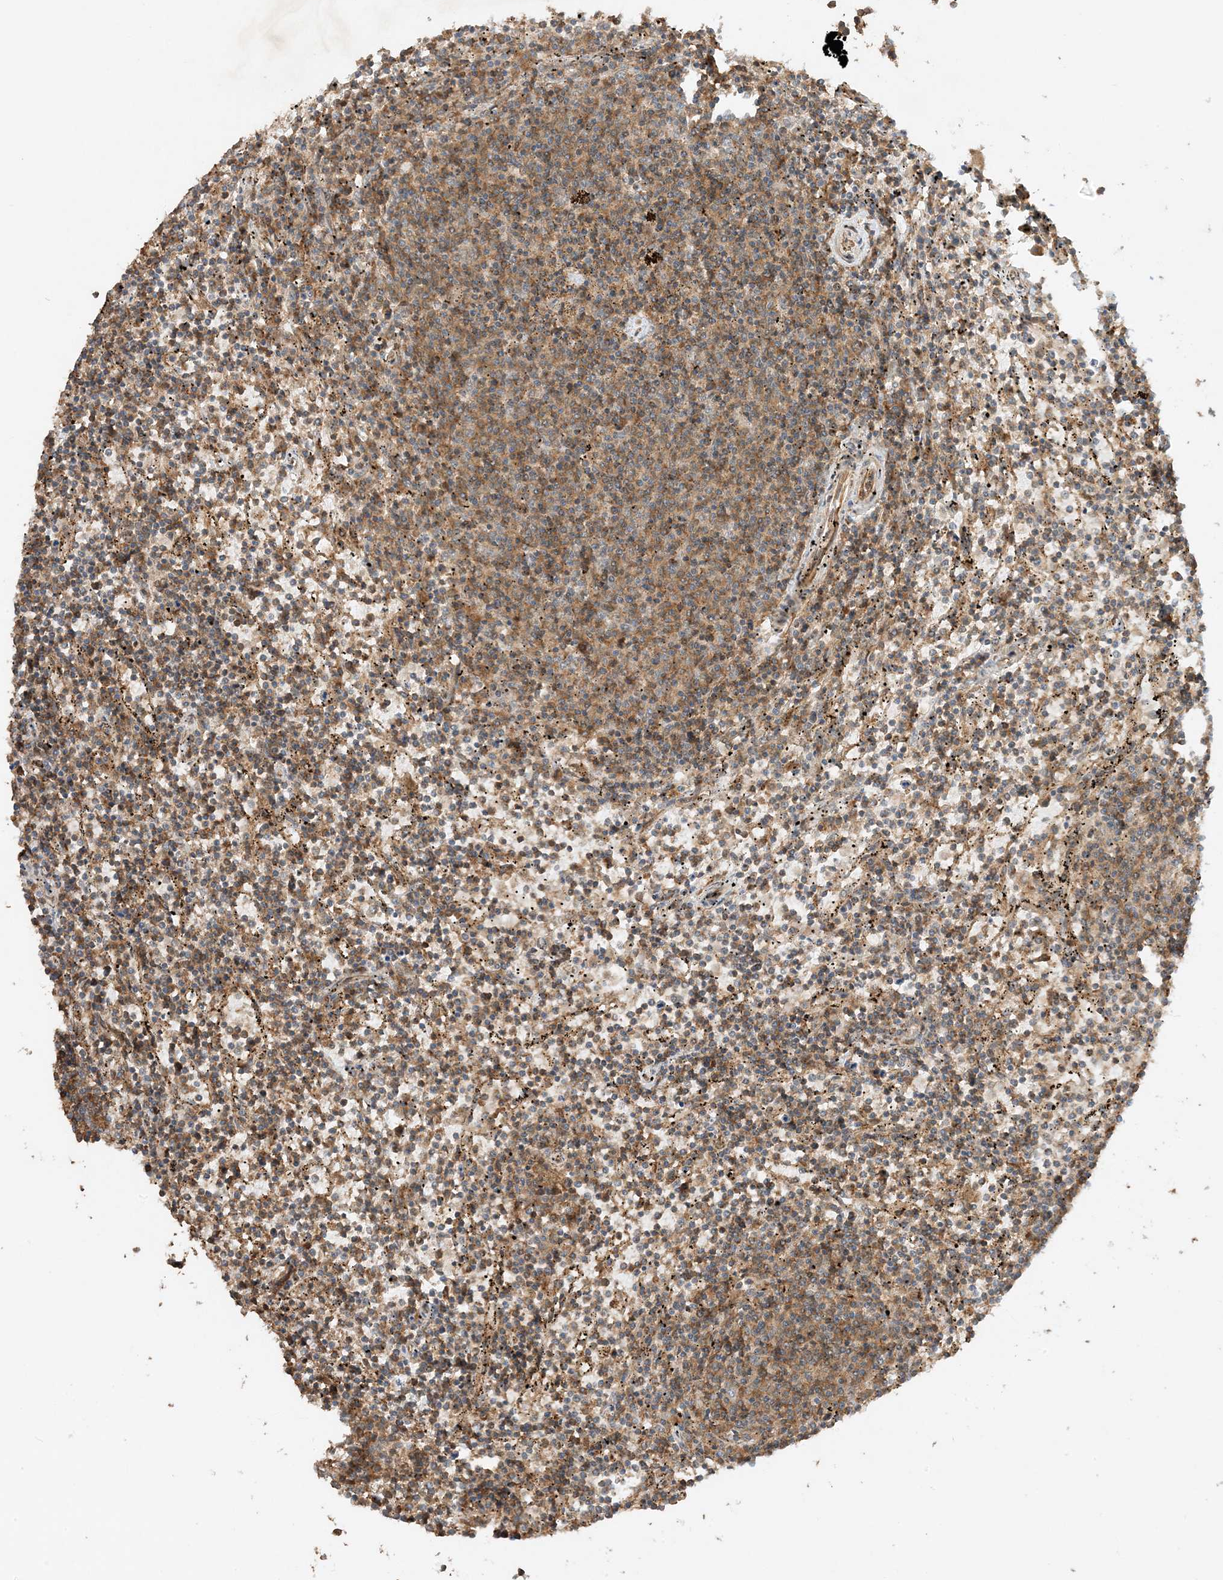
{"staining": {"intensity": "negative", "quantity": "none", "location": "none"}, "tissue": "lymphoma", "cell_type": "Tumor cells", "image_type": "cancer", "snomed": [{"axis": "morphology", "description": "Malignant lymphoma, non-Hodgkin's type, Low grade"}, {"axis": "topography", "description": "Spleen"}], "caption": "High magnification brightfield microscopy of lymphoma stained with DAB (brown) and counterstained with hematoxylin (blue): tumor cells show no significant staining.", "gene": "XRN1", "patient": {"sex": "female", "age": 50}}